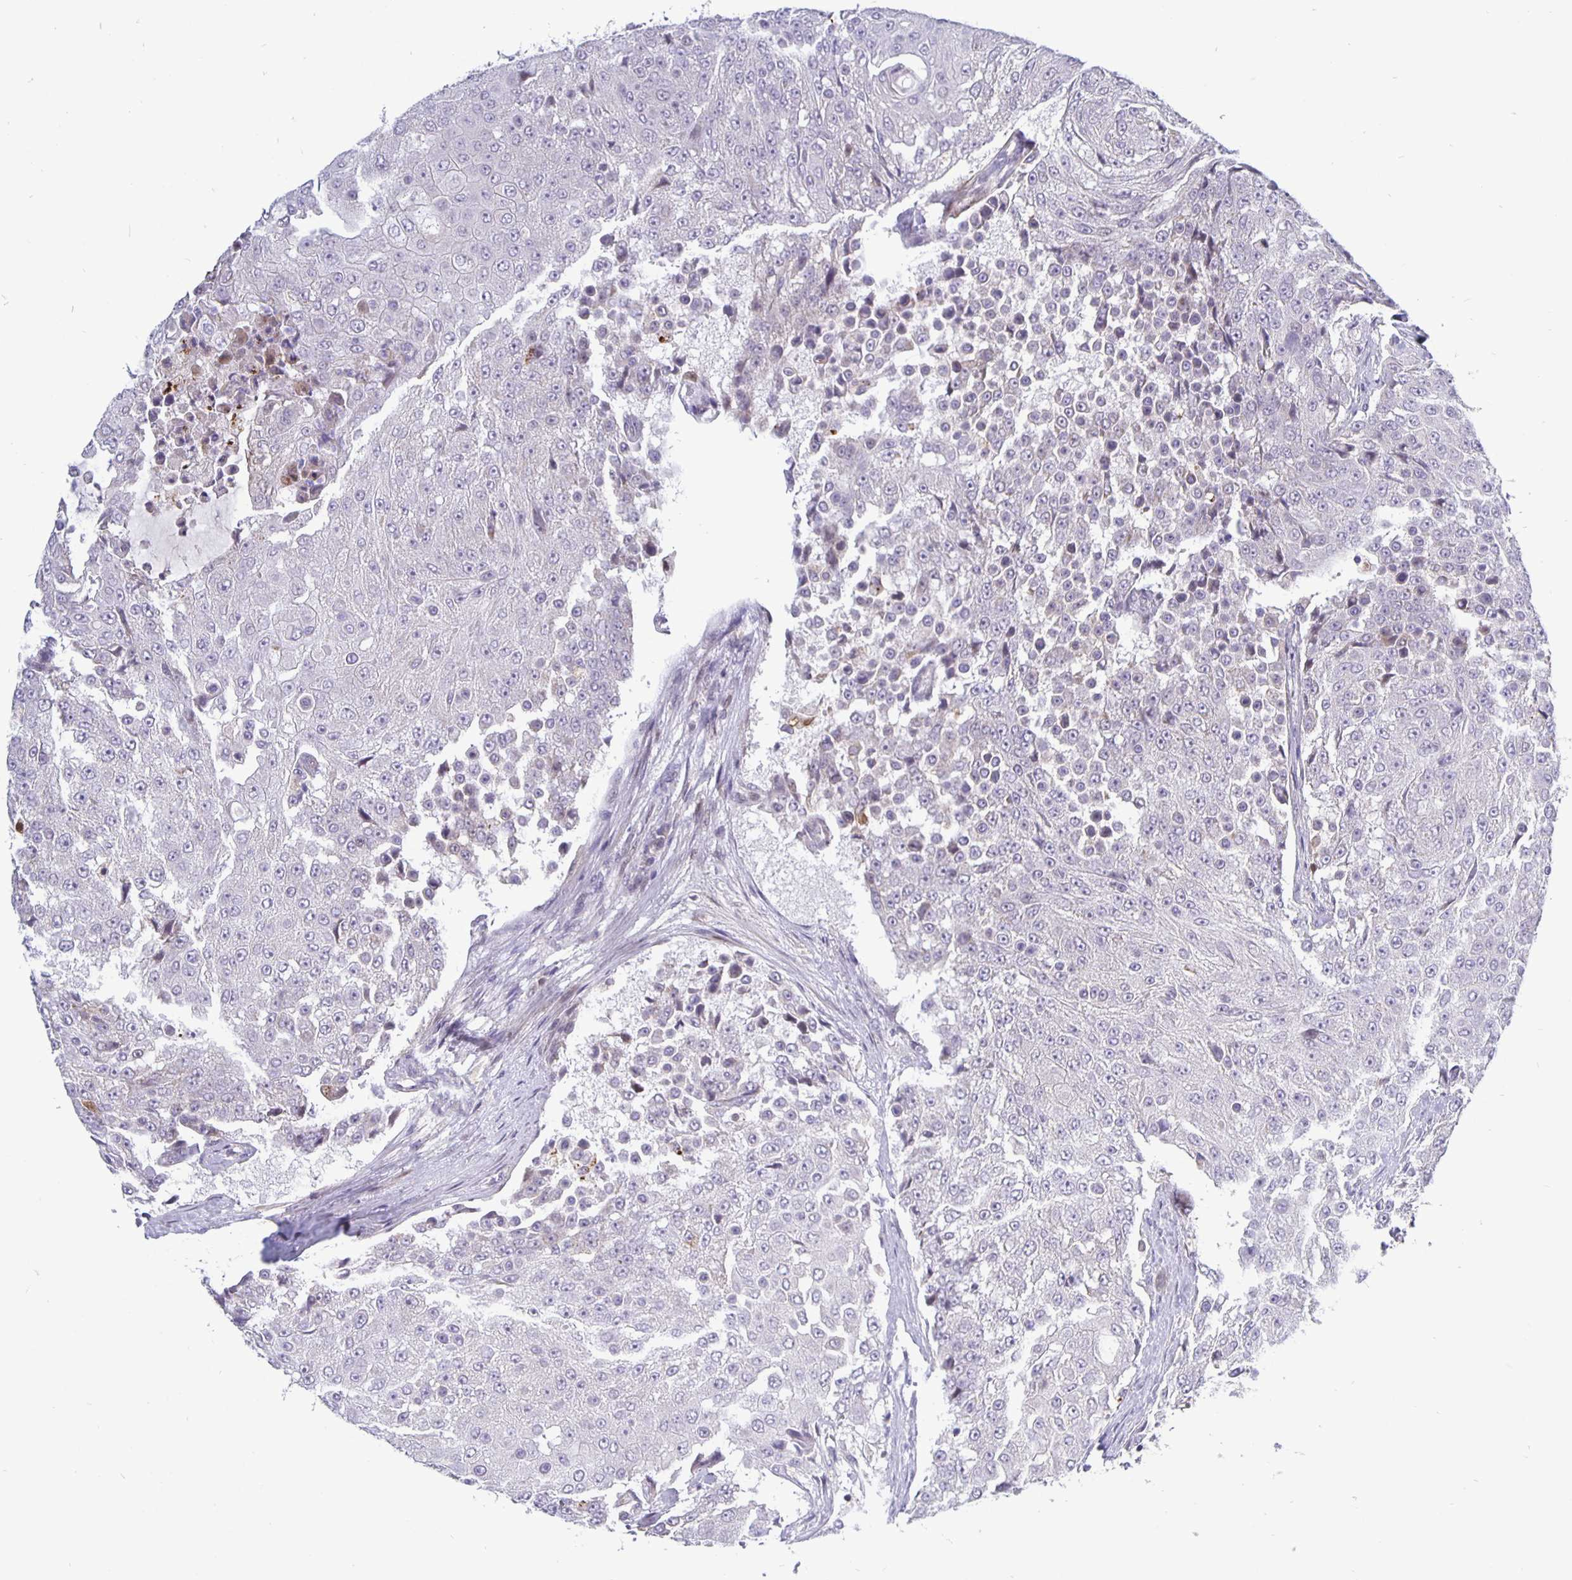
{"staining": {"intensity": "negative", "quantity": "none", "location": "none"}, "tissue": "urothelial cancer", "cell_type": "Tumor cells", "image_type": "cancer", "snomed": [{"axis": "morphology", "description": "Urothelial carcinoma, High grade"}, {"axis": "topography", "description": "Urinary bladder"}], "caption": "The IHC image has no significant positivity in tumor cells of urothelial cancer tissue.", "gene": "ERBB2", "patient": {"sex": "female", "age": 63}}